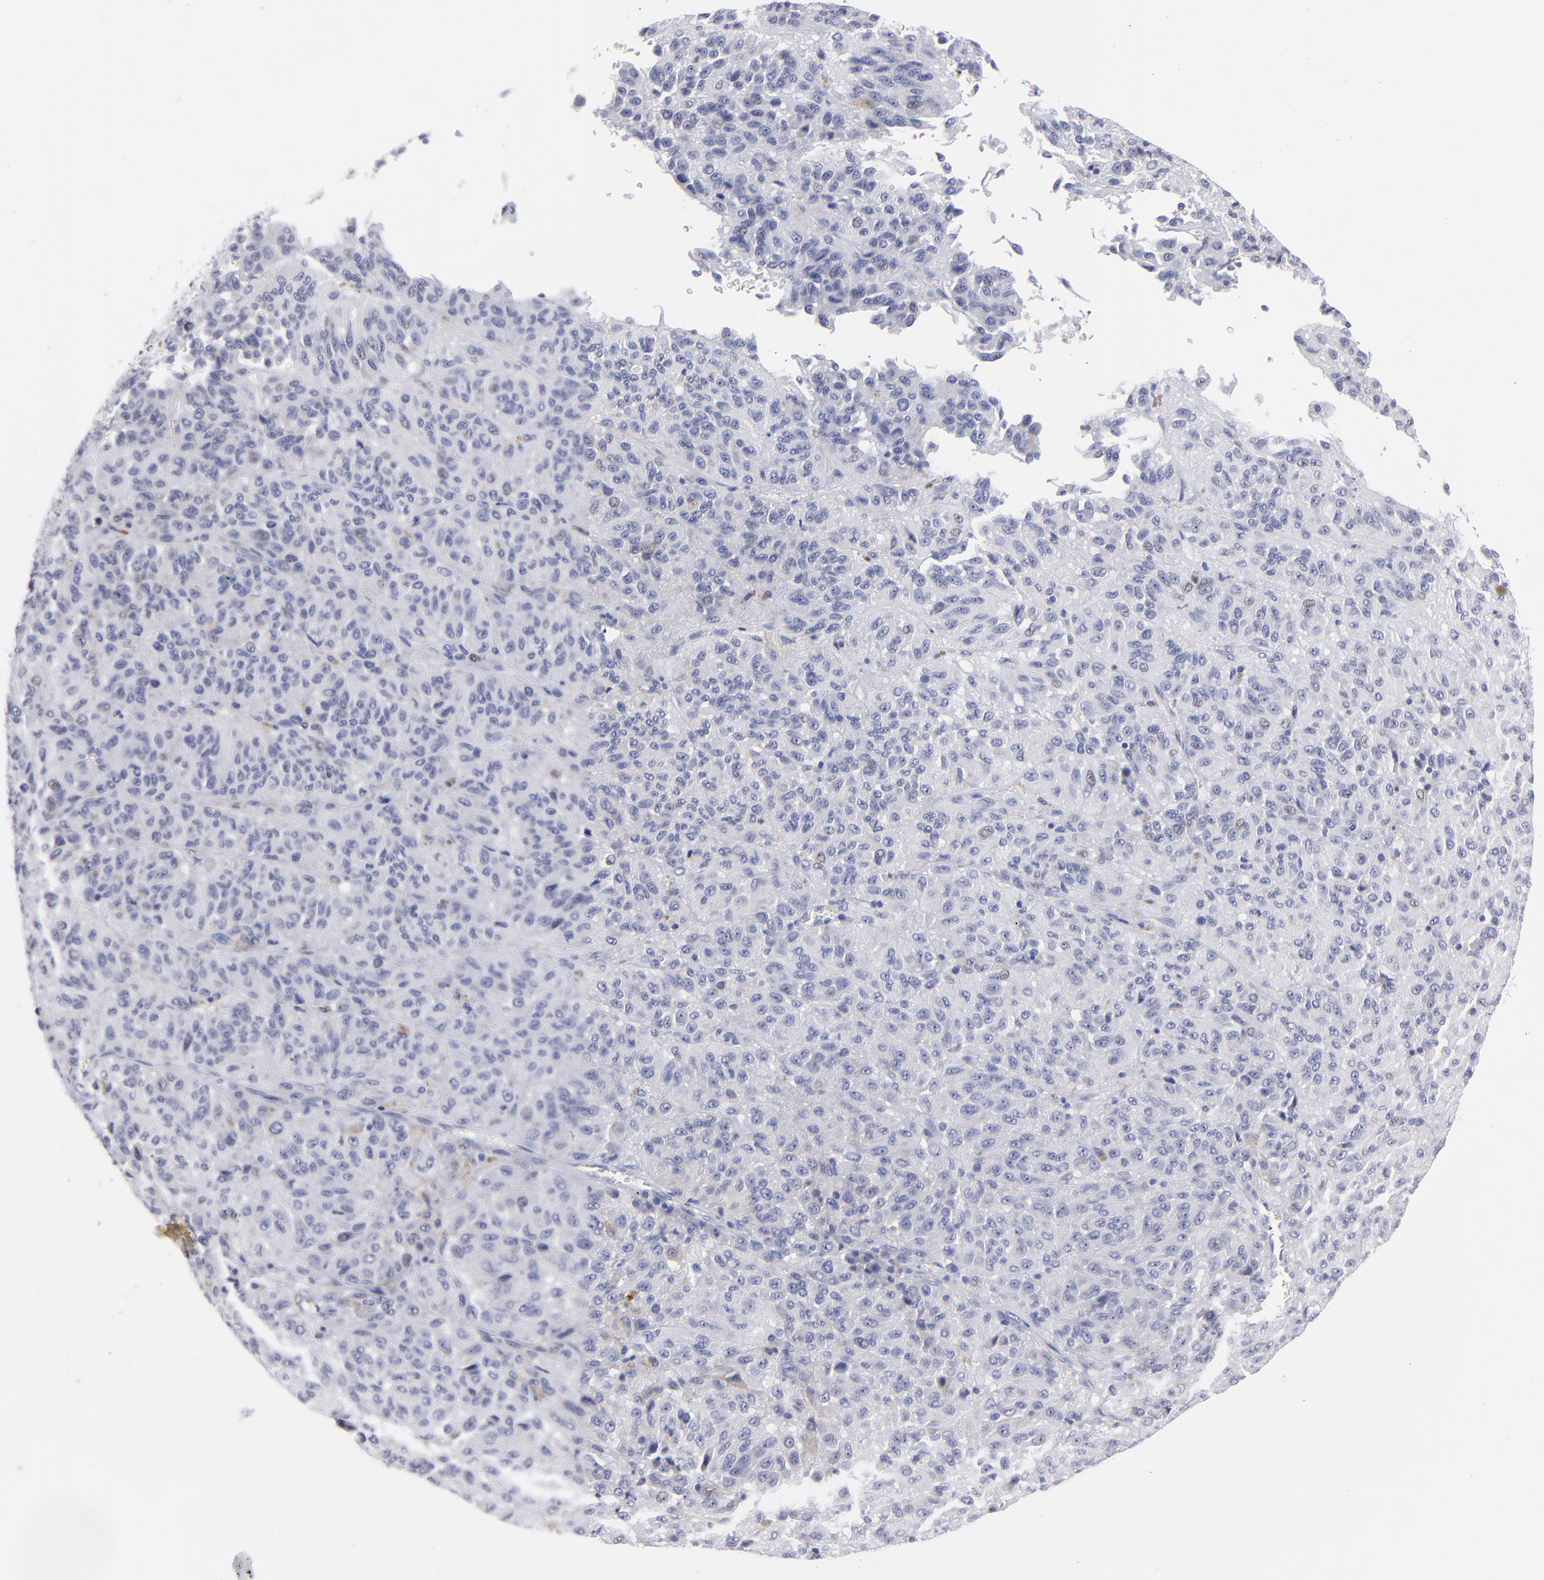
{"staining": {"intensity": "weak", "quantity": "<25%", "location": "cytoplasmic/membranous,nuclear"}, "tissue": "melanoma", "cell_type": "Tumor cells", "image_type": "cancer", "snomed": [{"axis": "morphology", "description": "Malignant melanoma, Metastatic site"}, {"axis": "topography", "description": "Lung"}], "caption": "Immunohistochemical staining of human melanoma exhibits no significant expression in tumor cells. (Stains: DAB (3,3'-diaminobenzidine) IHC with hematoxylin counter stain, Microscopy: brightfield microscopy at high magnification).", "gene": "CADM3", "patient": {"sex": "male", "age": 64}}